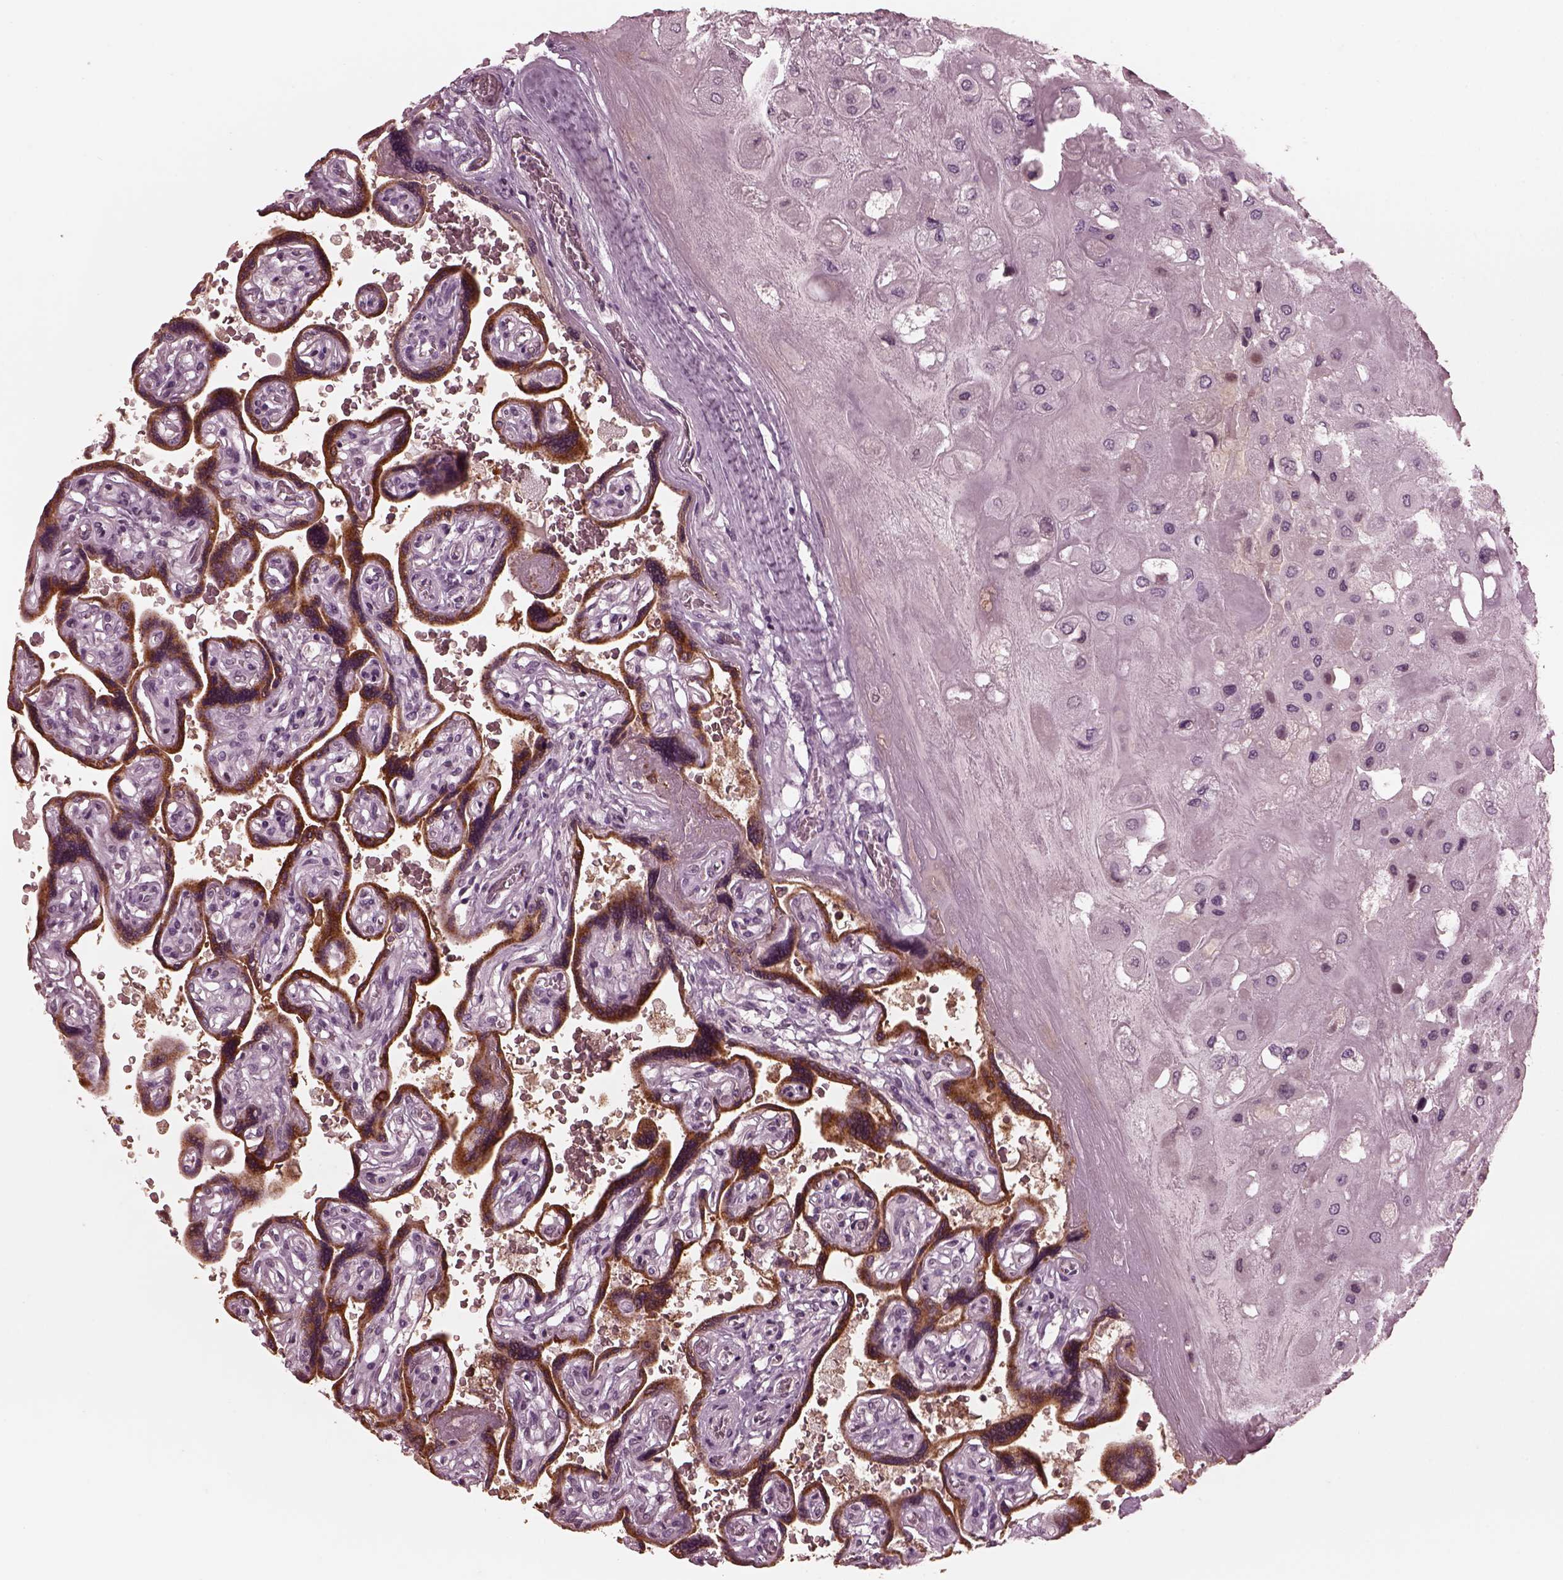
{"staining": {"intensity": "negative", "quantity": "none", "location": "none"}, "tissue": "placenta", "cell_type": "Decidual cells", "image_type": "normal", "snomed": [{"axis": "morphology", "description": "Normal tissue, NOS"}, {"axis": "topography", "description": "Placenta"}], "caption": "Decidual cells are negative for protein expression in benign human placenta. (Brightfield microscopy of DAB (3,3'-diaminobenzidine) immunohistochemistry (IHC) at high magnification).", "gene": "CGA", "patient": {"sex": "female", "age": 32}}